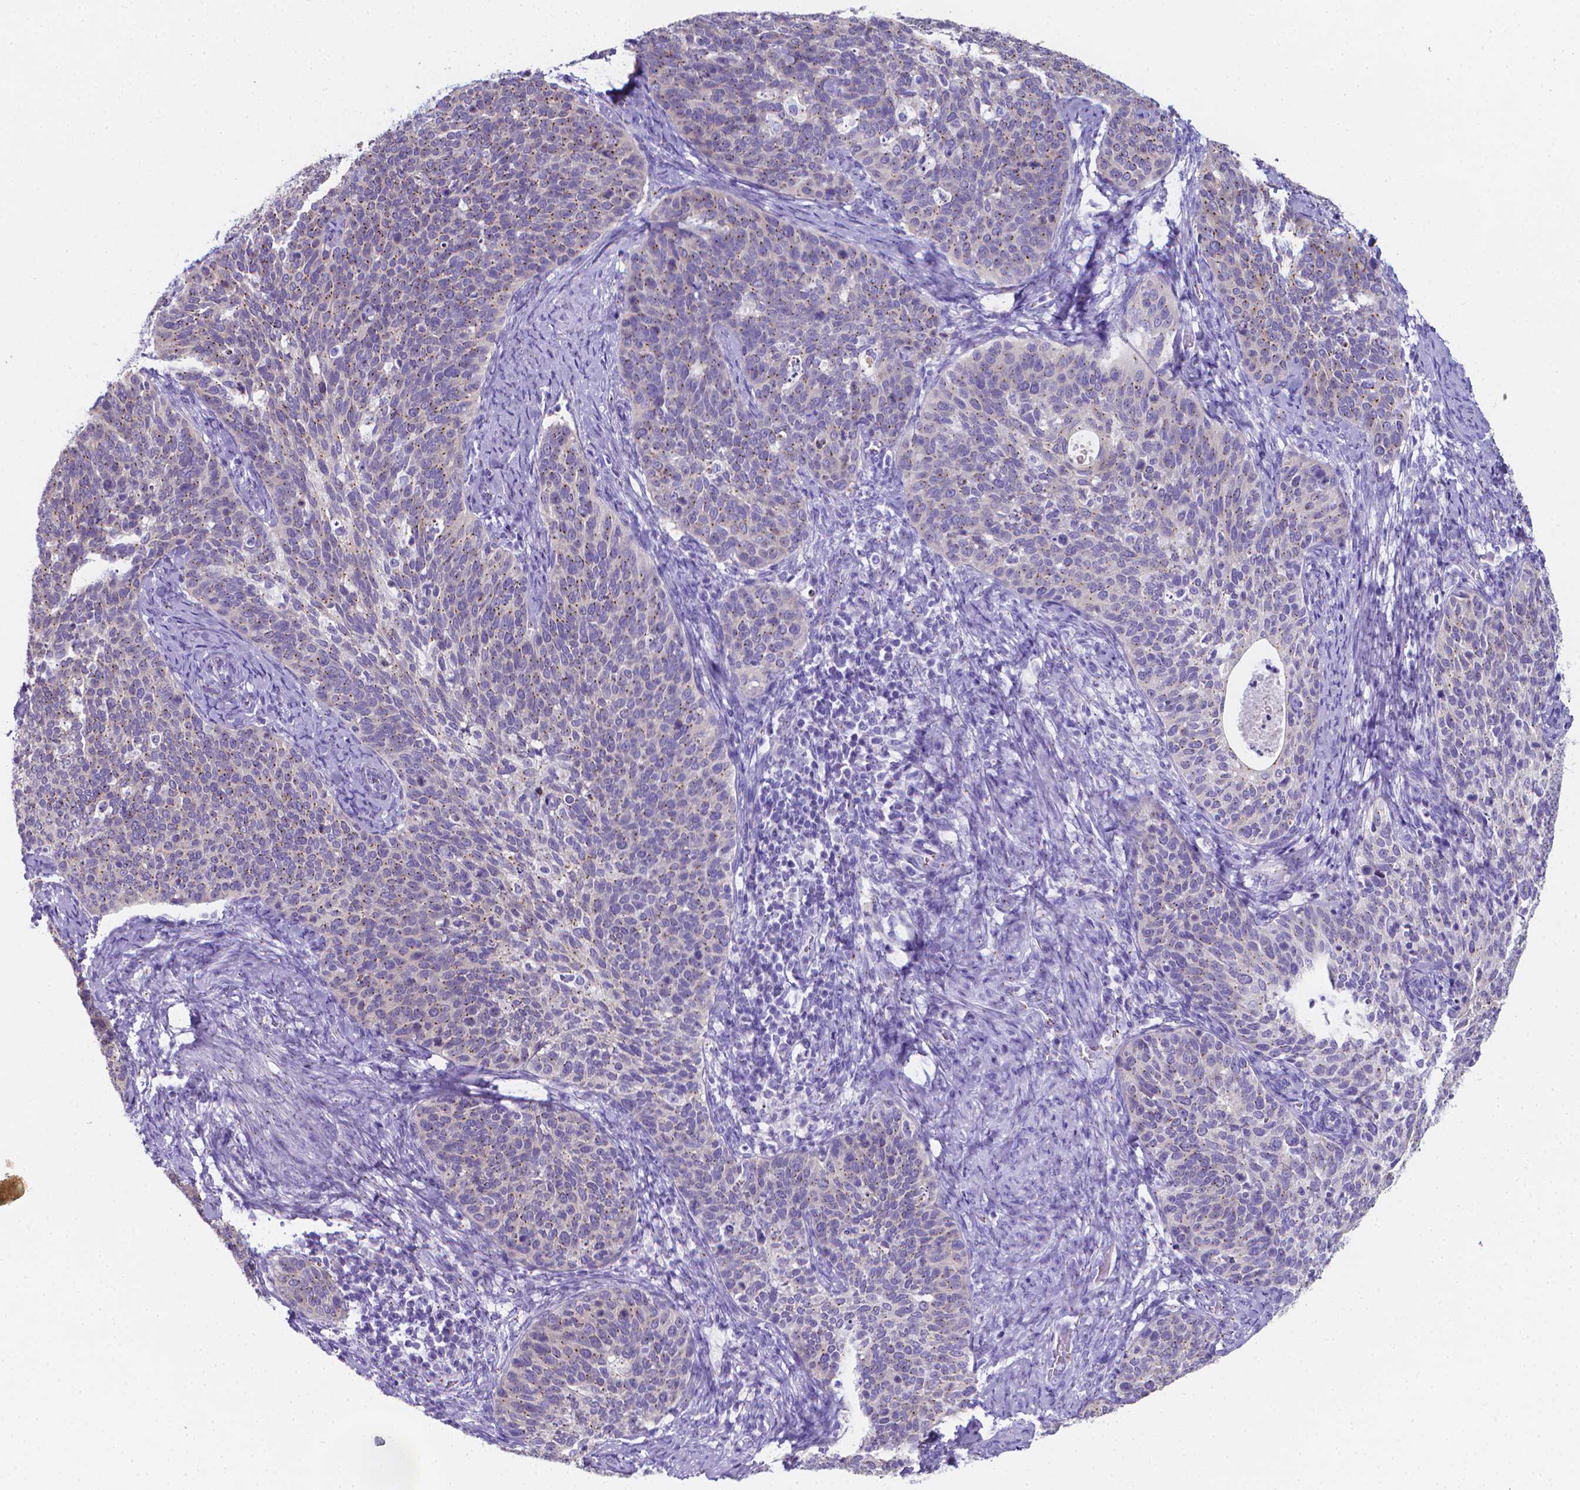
{"staining": {"intensity": "strong", "quantity": "25%-75%", "location": "cytoplasmic/membranous"}, "tissue": "cervical cancer", "cell_type": "Tumor cells", "image_type": "cancer", "snomed": [{"axis": "morphology", "description": "Squamous cell carcinoma, NOS"}, {"axis": "topography", "description": "Cervix"}], "caption": "There is high levels of strong cytoplasmic/membranous expression in tumor cells of squamous cell carcinoma (cervical), as demonstrated by immunohistochemical staining (brown color).", "gene": "LRRC73", "patient": {"sex": "female", "age": 69}}